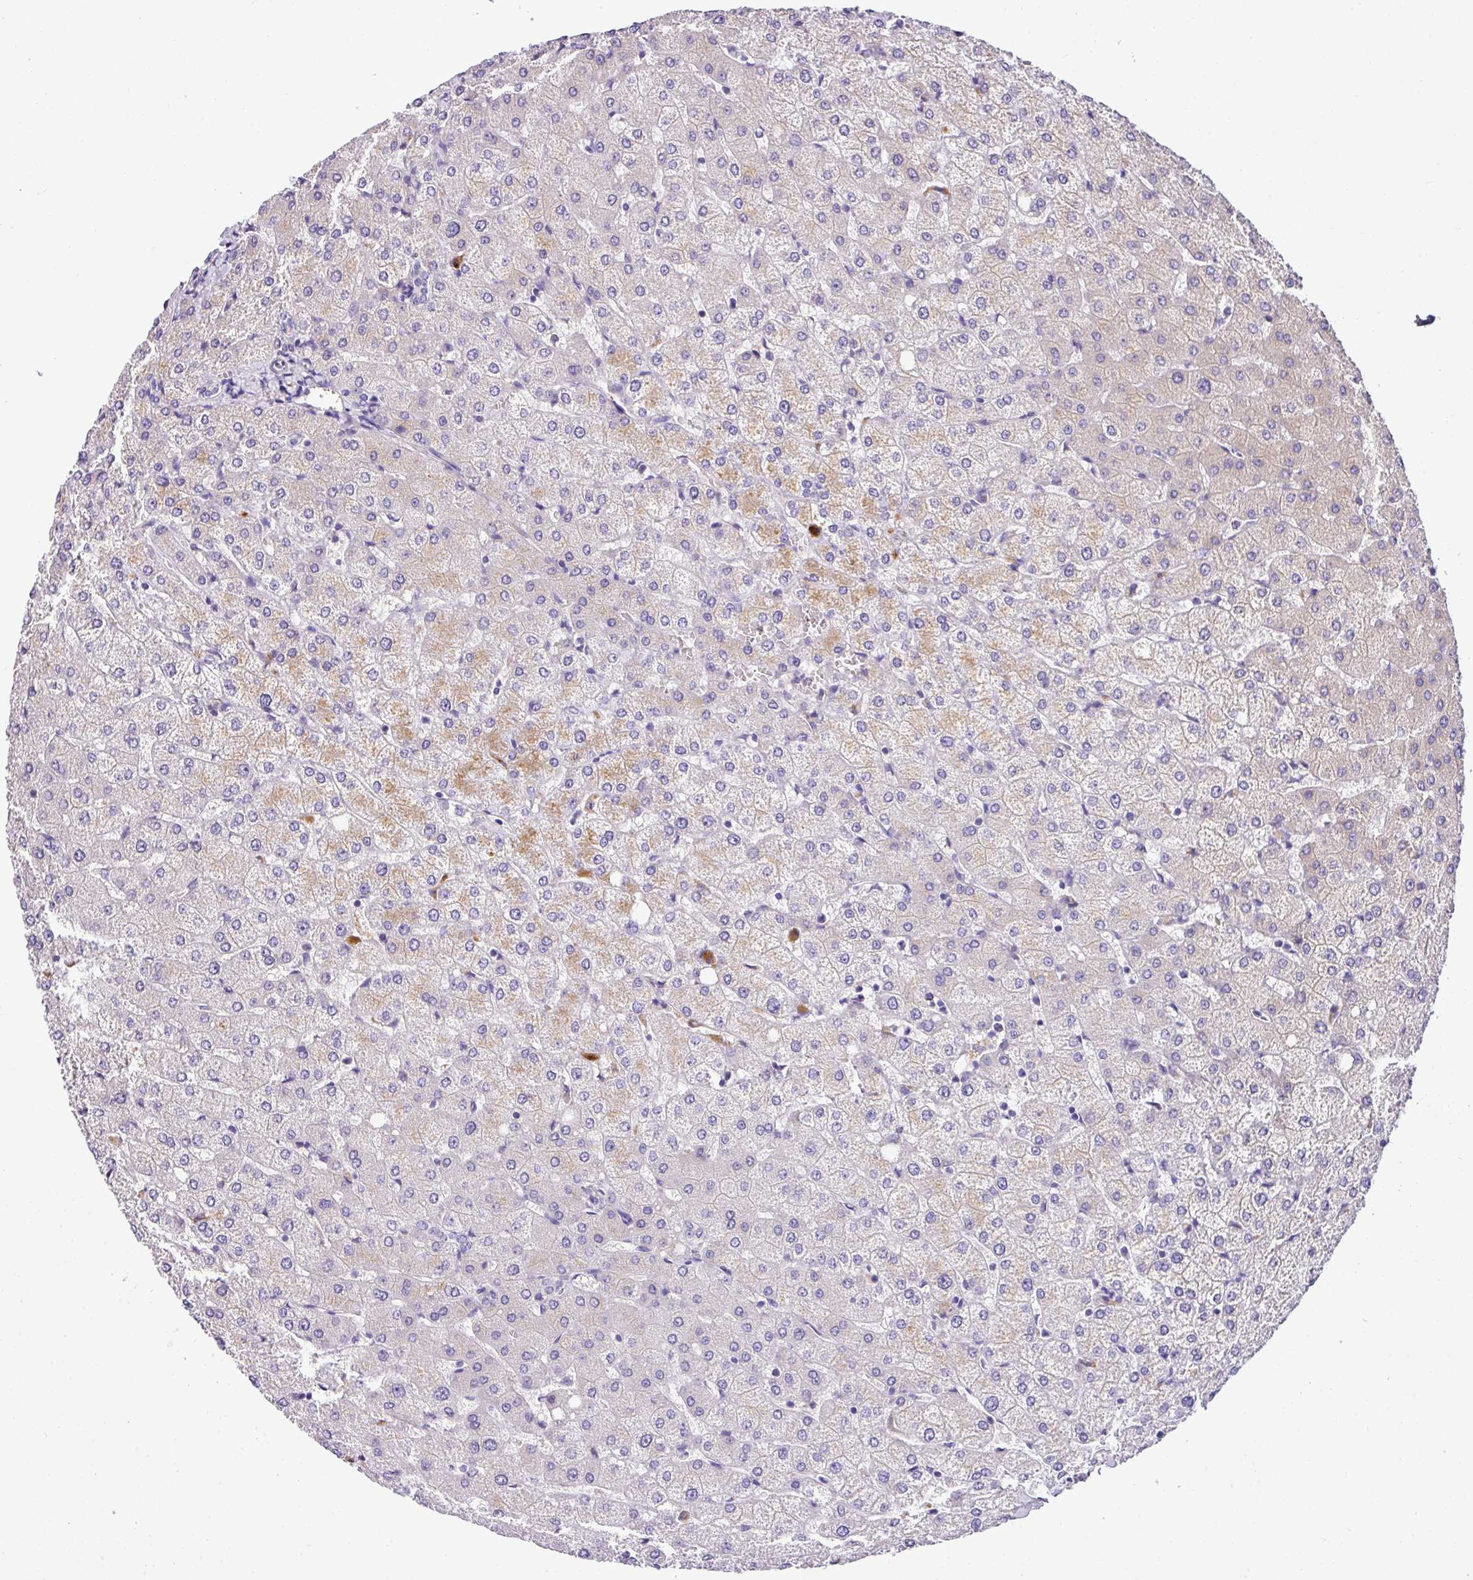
{"staining": {"intensity": "negative", "quantity": "none", "location": "none"}, "tissue": "liver", "cell_type": "Cholangiocytes", "image_type": "normal", "snomed": [{"axis": "morphology", "description": "Normal tissue, NOS"}, {"axis": "topography", "description": "Liver"}], "caption": "DAB immunohistochemical staining of normal liver demonstrates no significant positivity in cholangiocytes.", "gene": "ANXA2R", "patient": {"sex": "female", "age": 54}}